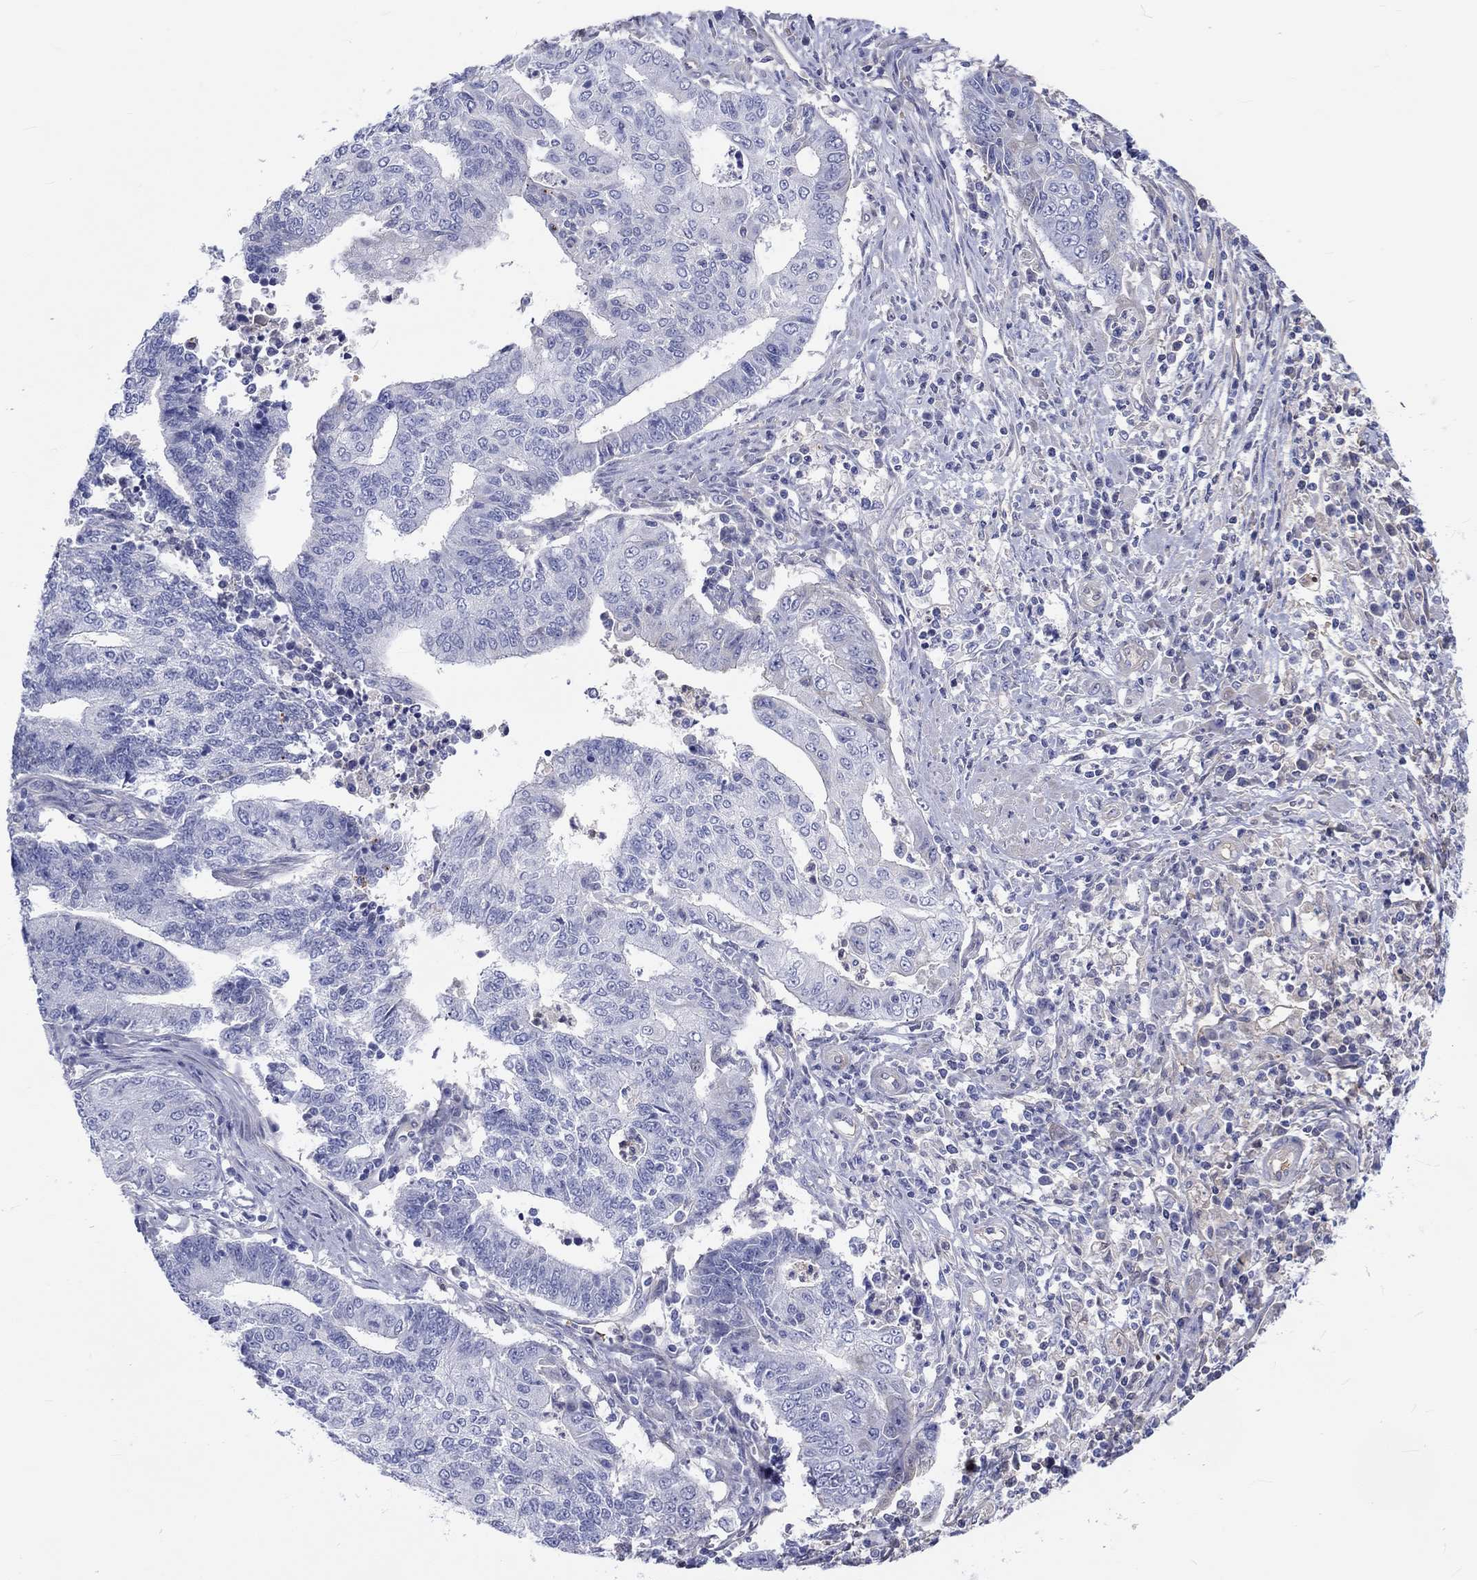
{"staining": {"intensity": "negative", "quantity": "none", "location": "none"}, "tissue": "endometrial cancer", "cell_type": "Tumor cells", "image_type": "cancer", "snomed": [{"axis": "morphology", "description": "Adenocarcinoma, NOS"}, {"axis": "topography", "description": "Uterus"}, {"axis": "topography", "description": "Endometrium"}], "caption": "DAB immunohistochemical staining of endometrial adenocarcinoma displays no significant positivity in tumor cells.", "gene": "CDY2B", "patient": {"sex": "female", "age": 54}}